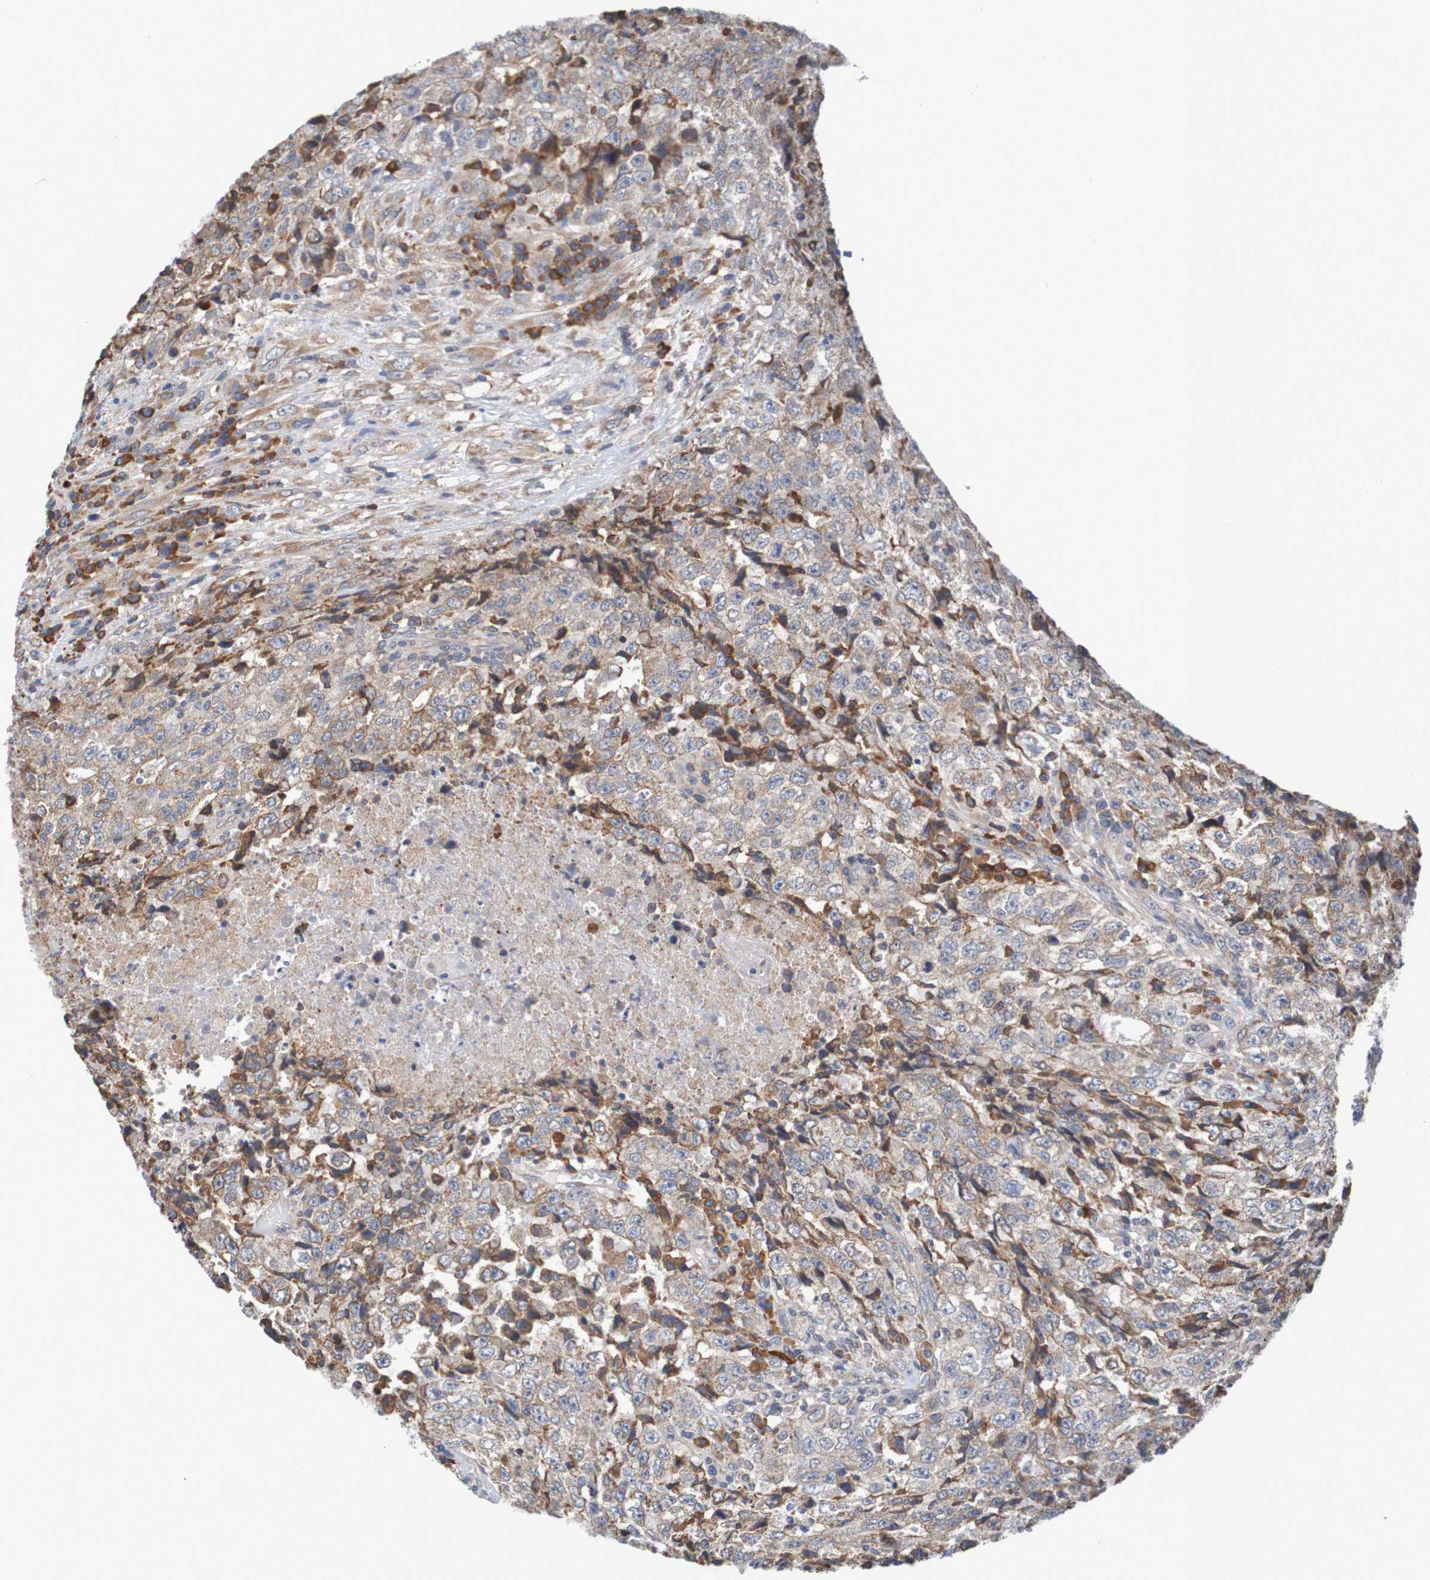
{"staining": {"intensity": "weak", "quantity": ">75%", "location": "cytoplasmic/membranous"}, "tissue": "testis cancer", "cell_type": "Tumor cells", "image_type": "cancer", "snomed": [{"axis": "morphology", "description": "Necrosis, NOS"}, {"axis": "morphology", "description": "Carcinoma, Embryonal, NOS"}, {"axis": "topography", "description": "Testis"}], "caption": "Protein expression by IHC exhibits weak cytoplasmic/membranous expression in about >75% of tumor cells in testis embryonal carcinoma.", "gene": "CLDN18", "patient": {"sex": "male", "age": 19}}